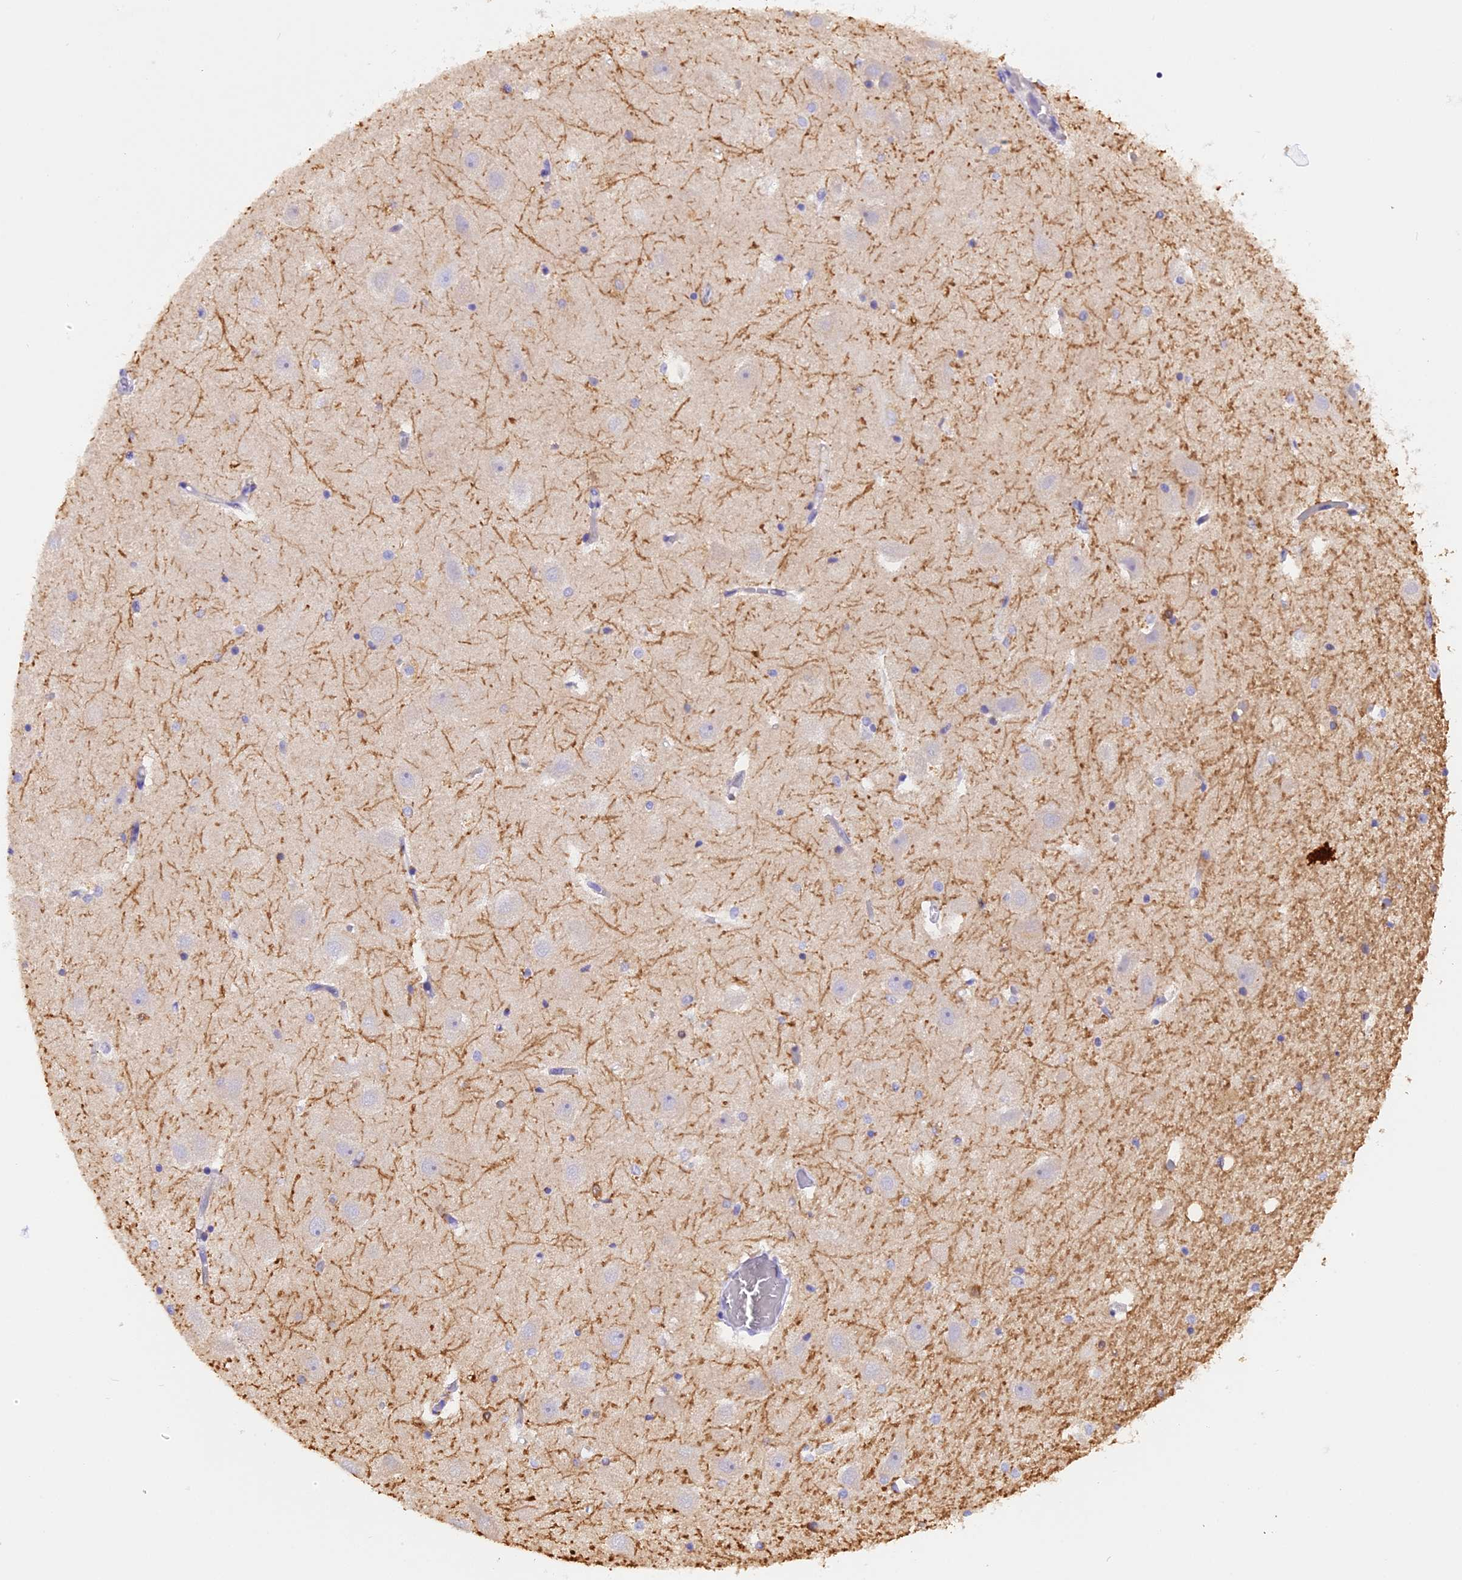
{"staining": {"intensity": "negative", "quantity": "none", "location": "none"}, "tissue": "hippocampus", "cell_type": "Glial cells", "image_type": "normal", "snomed": [{"axis": "morphology", "description": "Normal tissue, NOS"}, {"axis": "topography", "description": "Hippocampus"}], "caption": "DAB immunohistochemical staining of benign hippocampus demonstrates no significant staining in glial cells.", "gene": "FAM193A", "patient": {"sex": "female", "age": 52}}